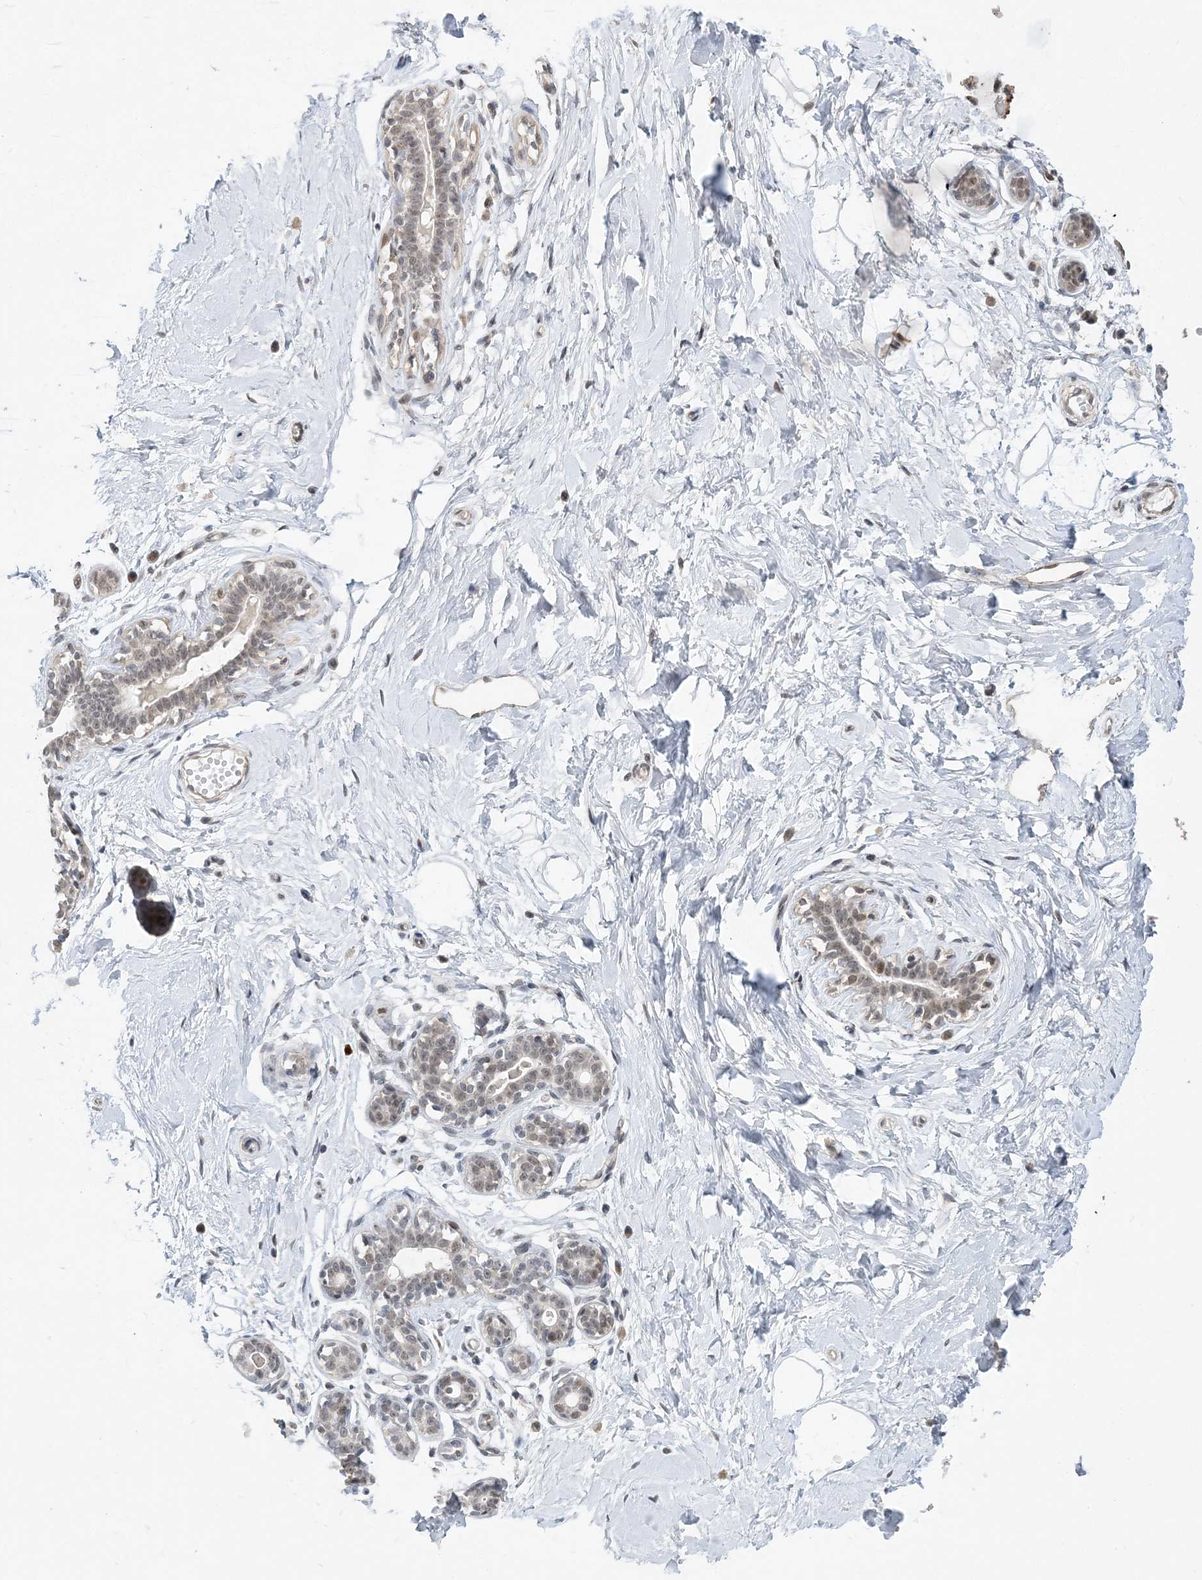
{"staining": {"intensity": "weak", "quantity": "<25%", "location": "nuclear"}, "tissue": "breast", "cell_type": "Adipocytes", "image_type": "normal", "snomed": [{"axis": "morphology", "description": "Normal tissue, NOS"}, {"axis": "morphology", "description": "Adenoma, NOS"}, {"axis": "topography", "description": "Breast"}], "caption": "DAB immunohistochemical staining of benign human breast exhibits no significant staining in adipocytes. (Immunohistochemistry (ihc), brightfield microscopy, high magnification).", "gene": "WAC", "patient": {"sex": "female", "age": 23}}